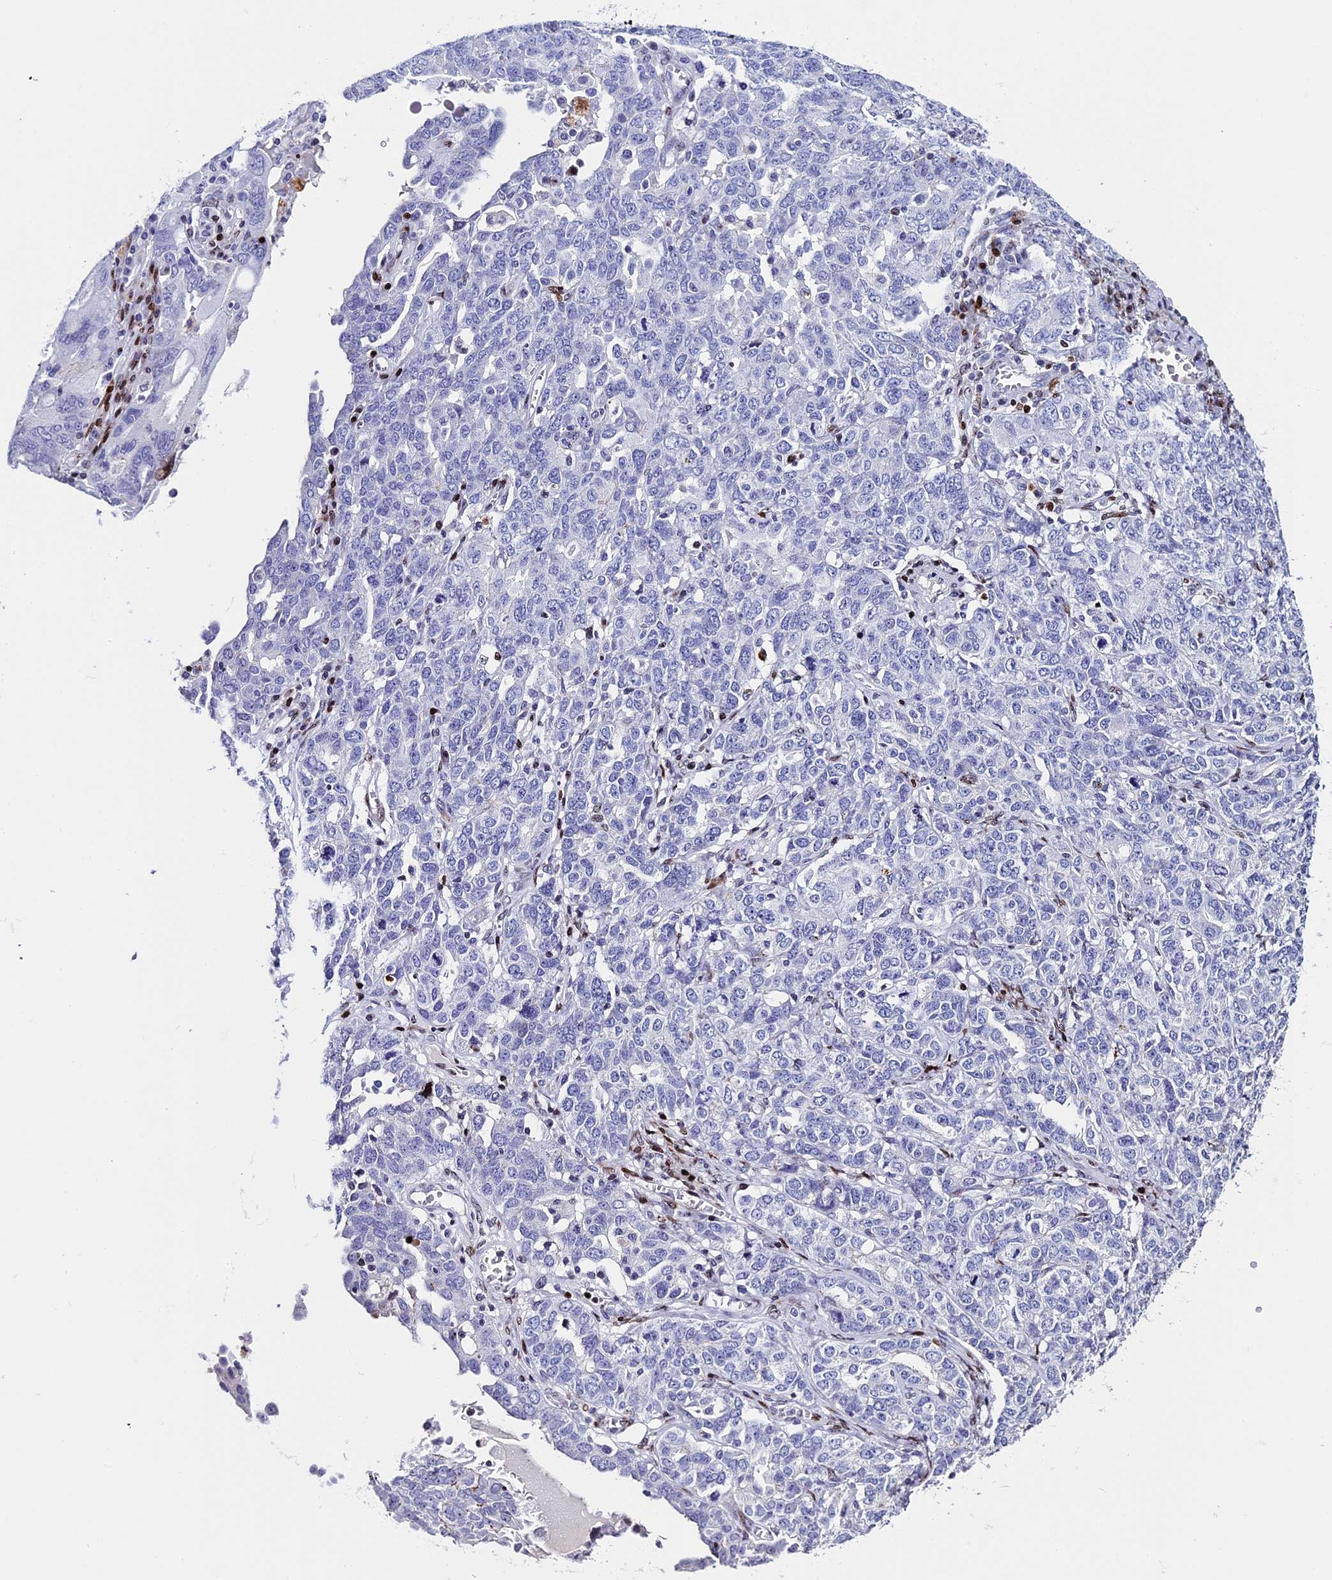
{"staining": {"intensity": "negative", "quantity": "none", "location": "none"}, "tissue": "ovarian cancer", "cell_type": "Tumor cells", "image_type": "cancer", "snomed": [{"axis": "morphology", "description": "Carcinoma, endometroid"}, {"axis": "topography", "description": "Ovary"}], "caption": "The immunohistochemistry image has no significant staining in tumor cells of endometroid carcinoma (ovarian) tissue.", "gene": "BTBD3", "patient": {"sex": "female", "age": 62}}